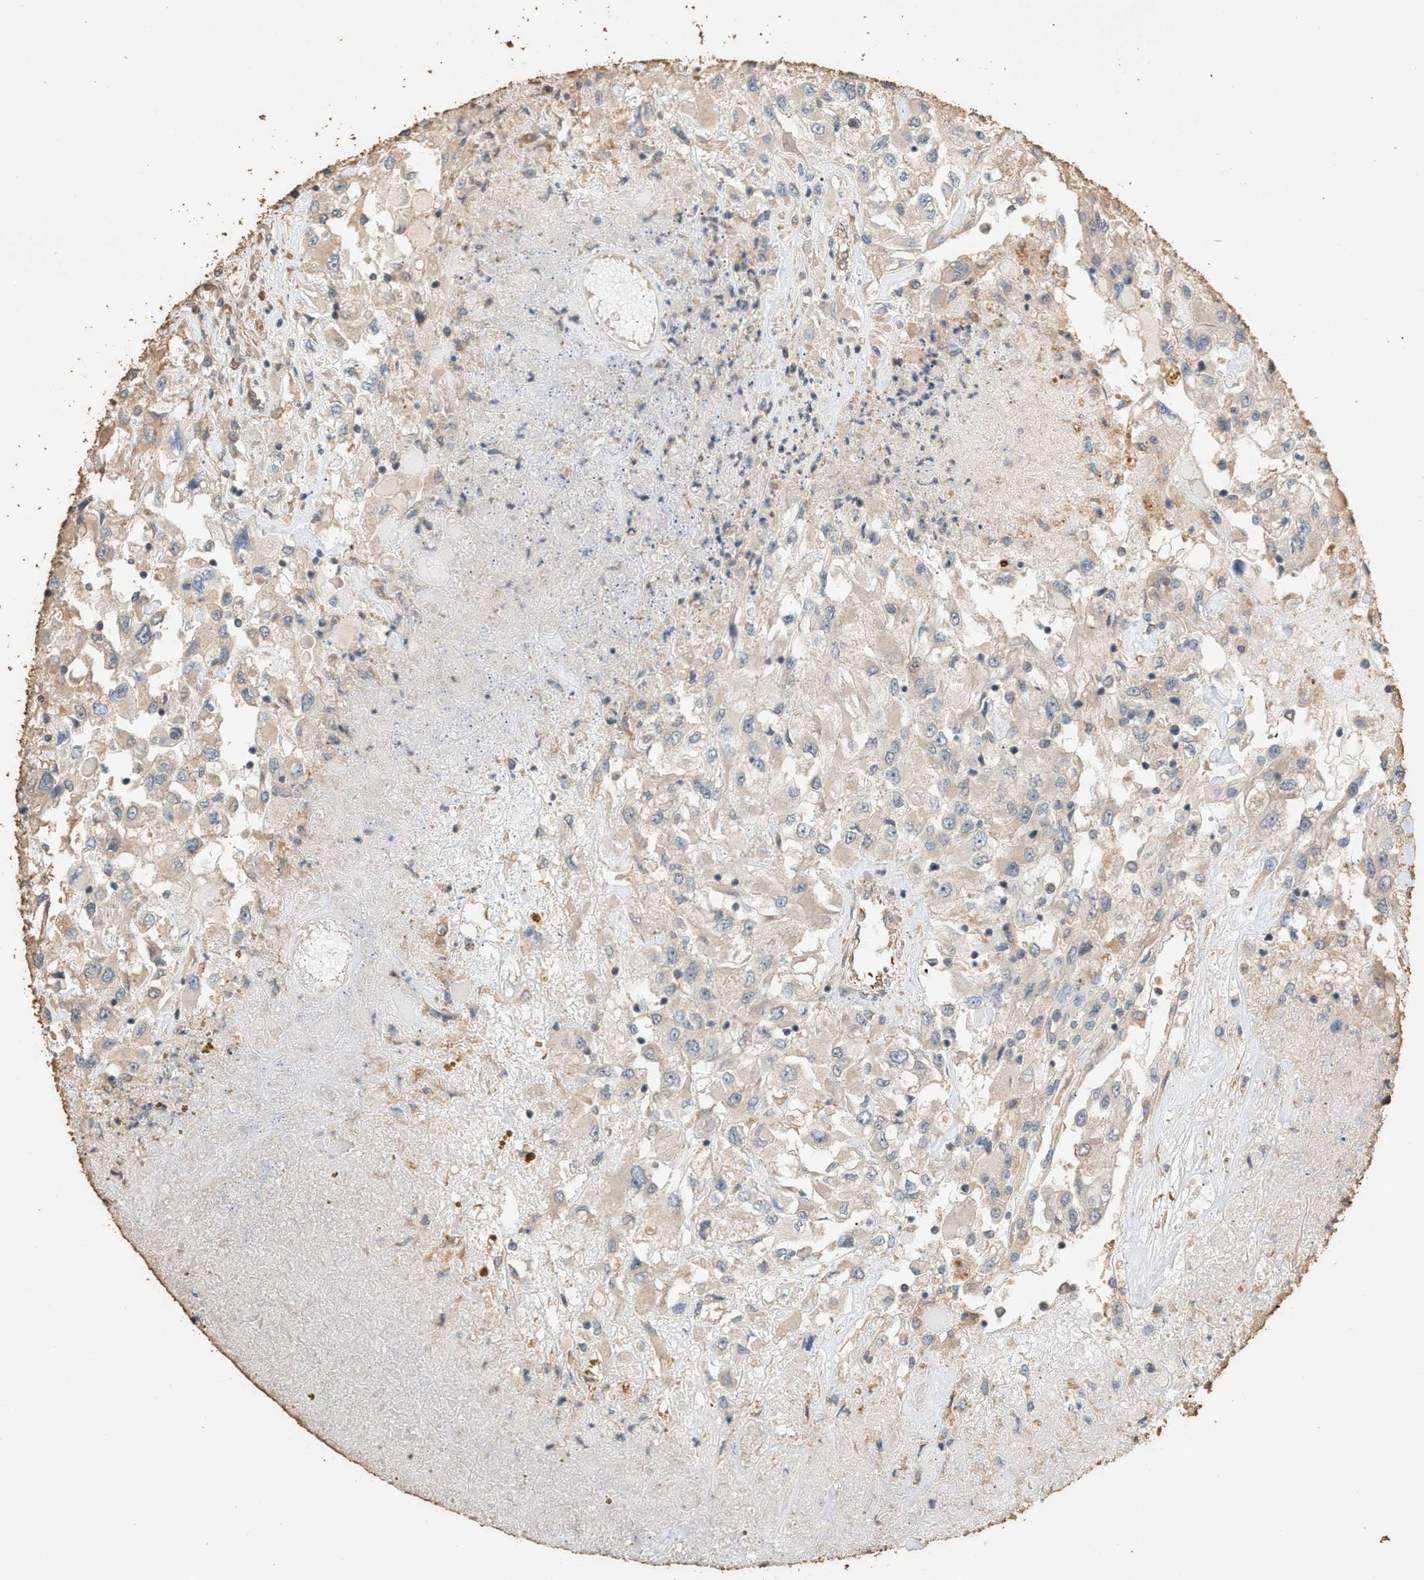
{"staining": {"intensity": "negative", "quantity": "none", "location": "none"}, "tissue": "renal cancer", "cell_type": "Tumor cells", "image_type": "cancer", "snomed": [{"axis": "morphology", "description": "Adenocarcinoma, NOS"}, {"axis": "topography", "description": "Kidney"}], "caption": "Immunohistochemical staining of renal cancer exhibits no significant staining in tumor cells. Brightfield microscopy of IHC stained with DAB (brown) and hematoxylin (blue), captured at high magnification.", "gene": "DCAF7", "patient": {"sex": "female", "age": 52}}